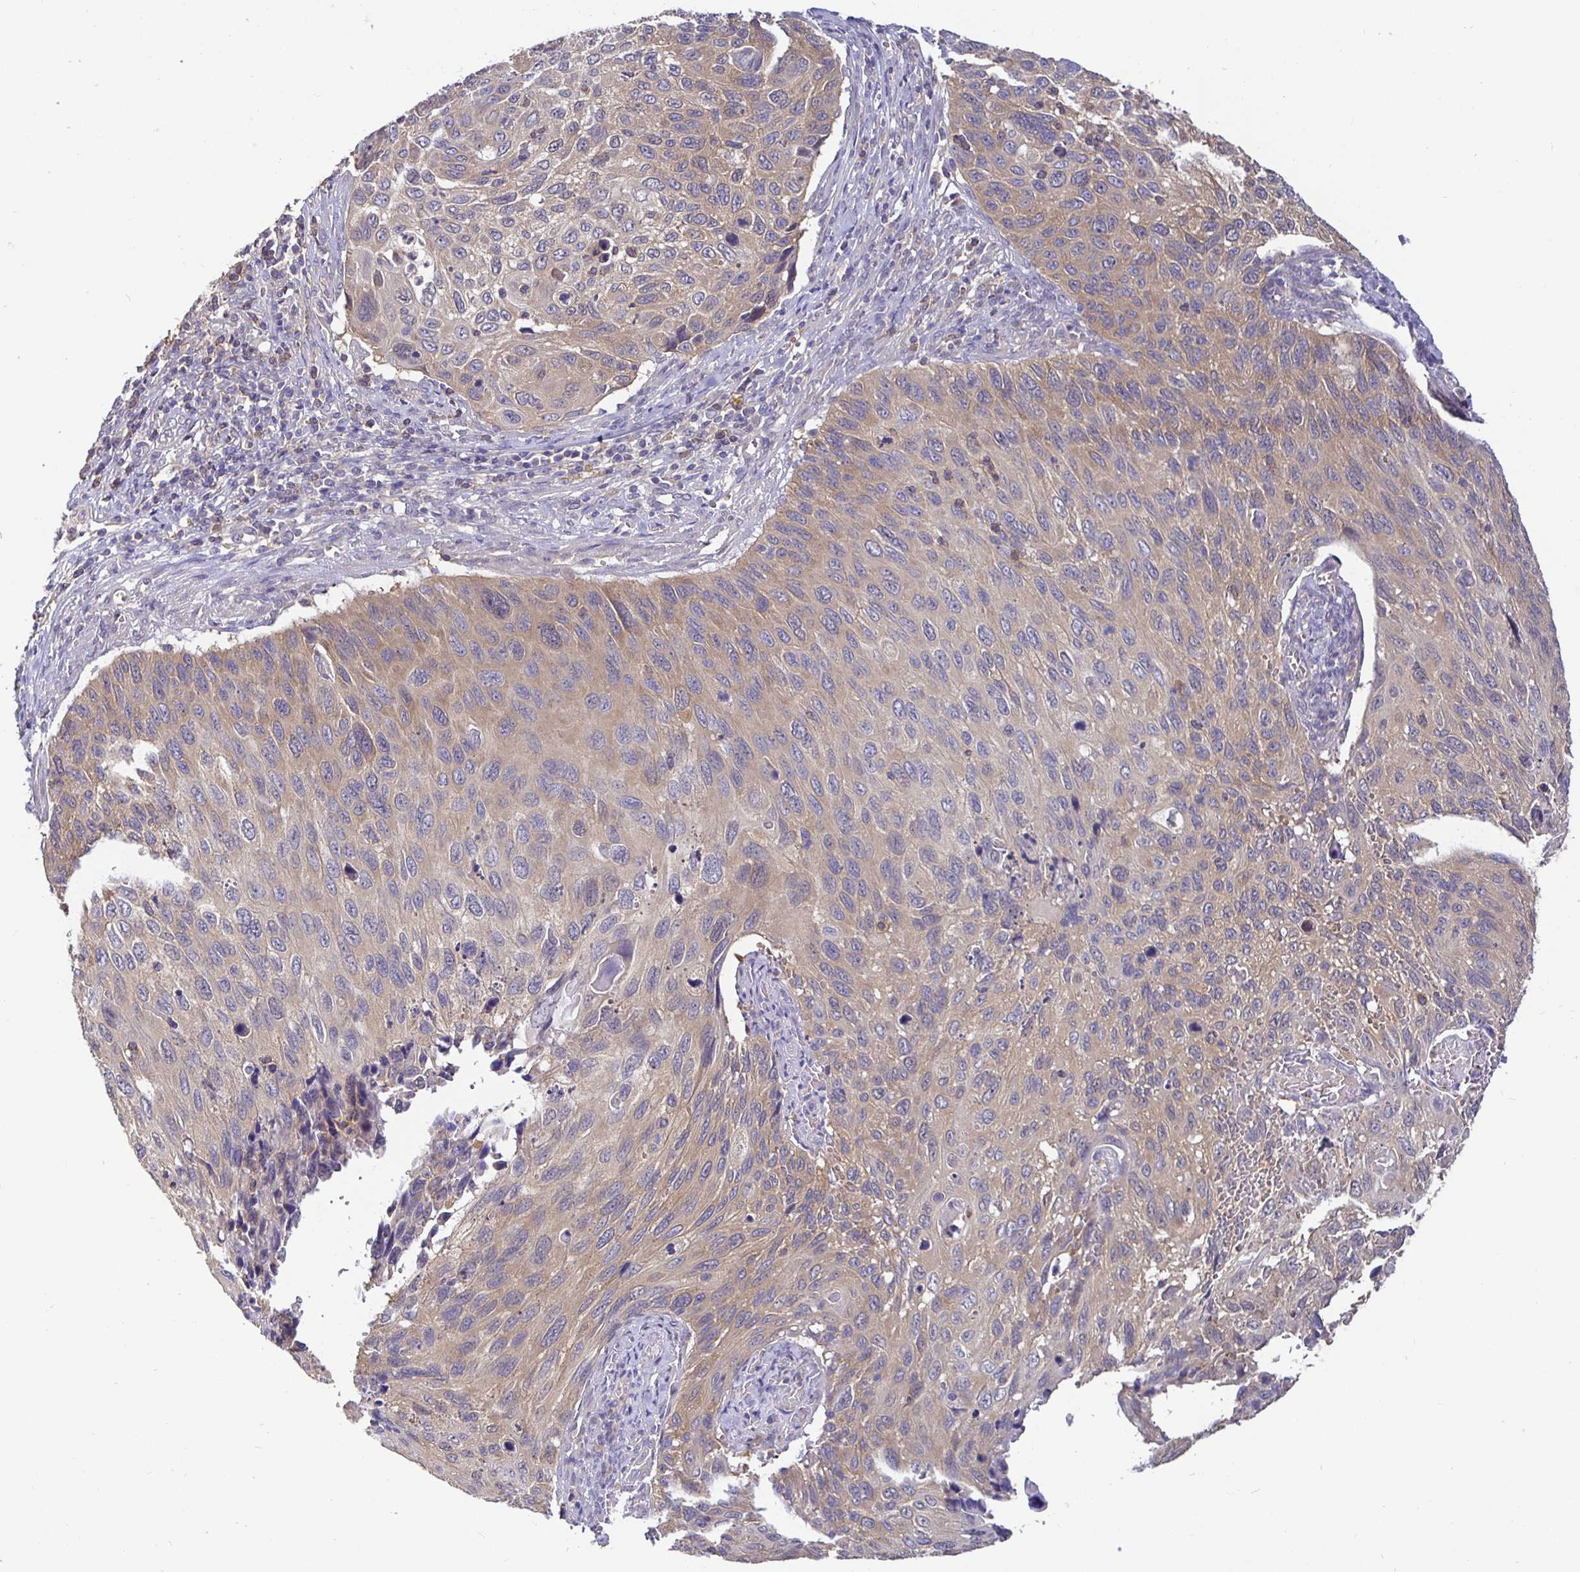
{"staining": {"intensity": "weak", "quantity": "<25%", "location": "cytoplasmic/membranous"}, "tissue": "cervical cancer", "cell_type": "Tumor cells", "image_type": "cancer", "snomed": [{"axis": "morphology", "description": "Squamous cell carcinoma, NOS"}, {"axis": "topography", "description": "Cervix"}], "caption": "Immunohistochemistry (IHC) photomicrograph of cervical cancer stained for a protein (brown), which reveals no staining in tumor cells.", "gene": "KIF21A", "patient": {"sex": "female", "age": 70}}